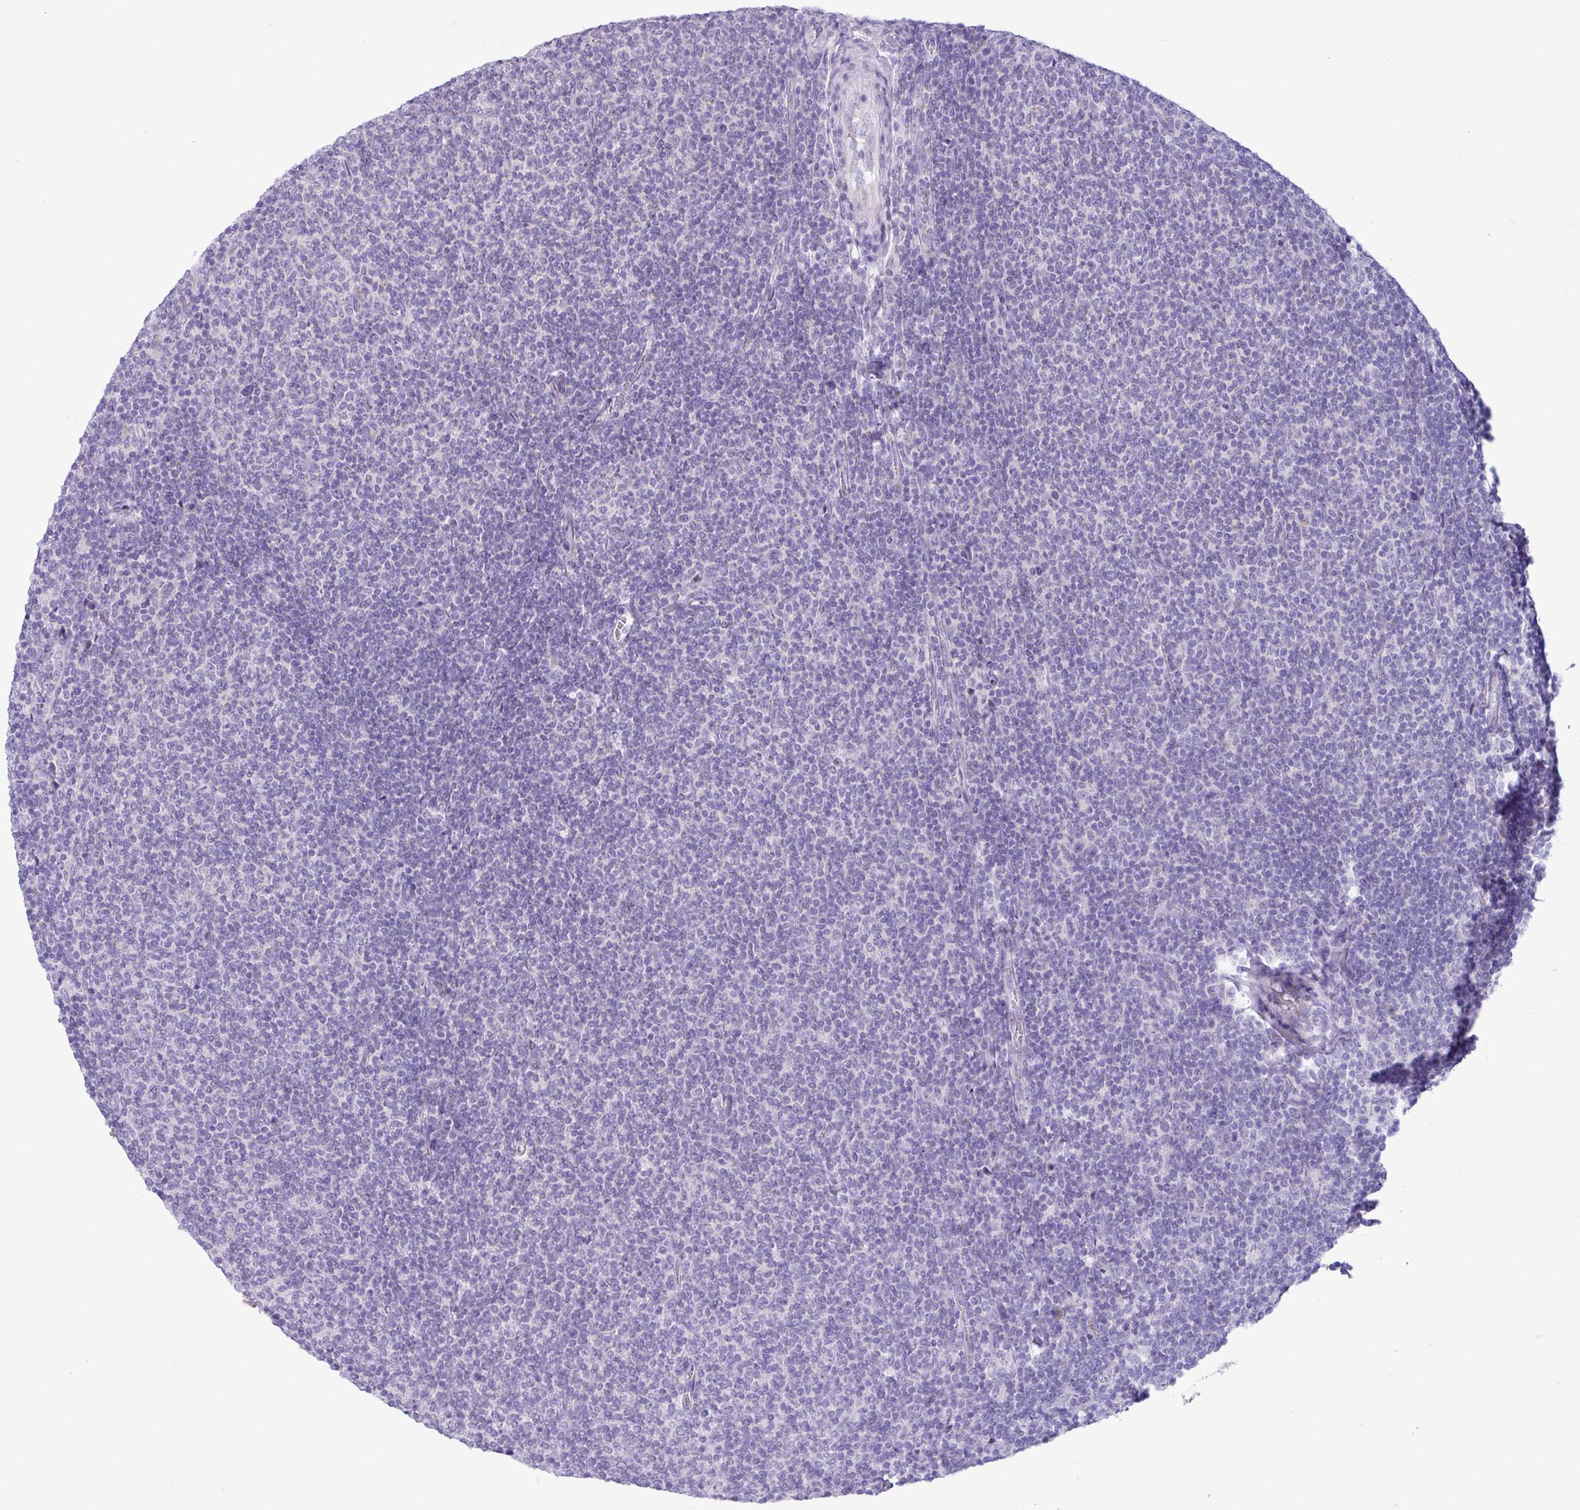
{"staining": {"intensity": "negative", "quantity": "none", "location": "none"}, "tissue": "lymphoma", "cell_type": "Tumor cells", "image_type": "cancer", "snomed": [{"axis": "morphology", "description": "Malignant lymphoma, non-Hodgkin's type, Low grade"}, {"axis": "topography", "description": "Lymph node"}], "caption": "The histopathology image exhibits no staining of tumor cells in lymphoma.", "gene": "STIMATE", "patient": {"sex": "male", "age": 52}}